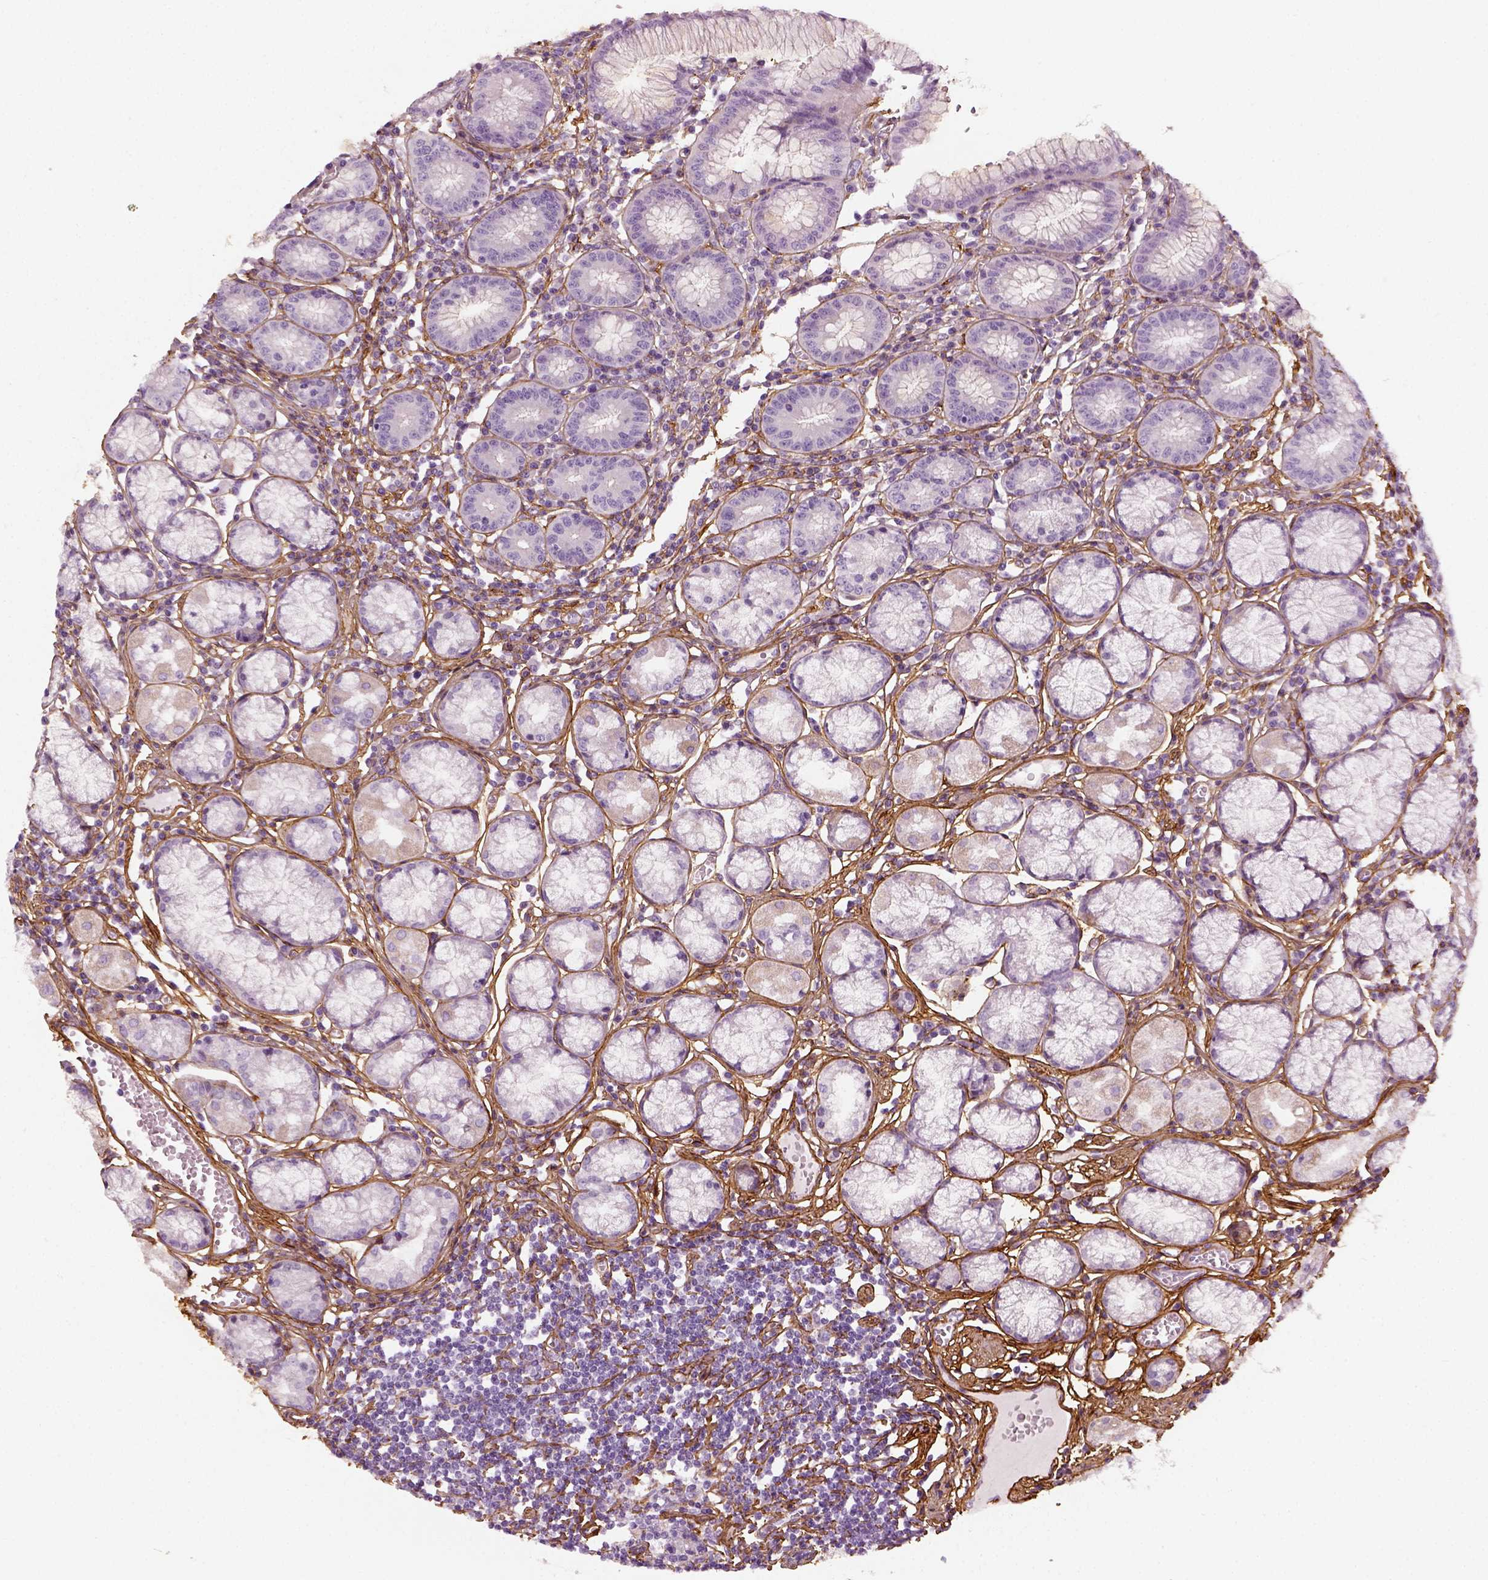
{"staining": {"intensity": "negative", "quantity": "none", "location": "none"}, "tissue": "stomach", "cell_type": "Glandular cells", "image_type": "normal", "snomed": [{"axis": "morphology", "description": "Normal tissue, NOS"}, {"axis": "topography", "description": "Stomach"}], "caption": "Immunohistochemical staining of benign human stomach shows no significant positivity in glandular cells.", "gene": "COL6A2", "patient": {"sex": "male", "age": 55}}